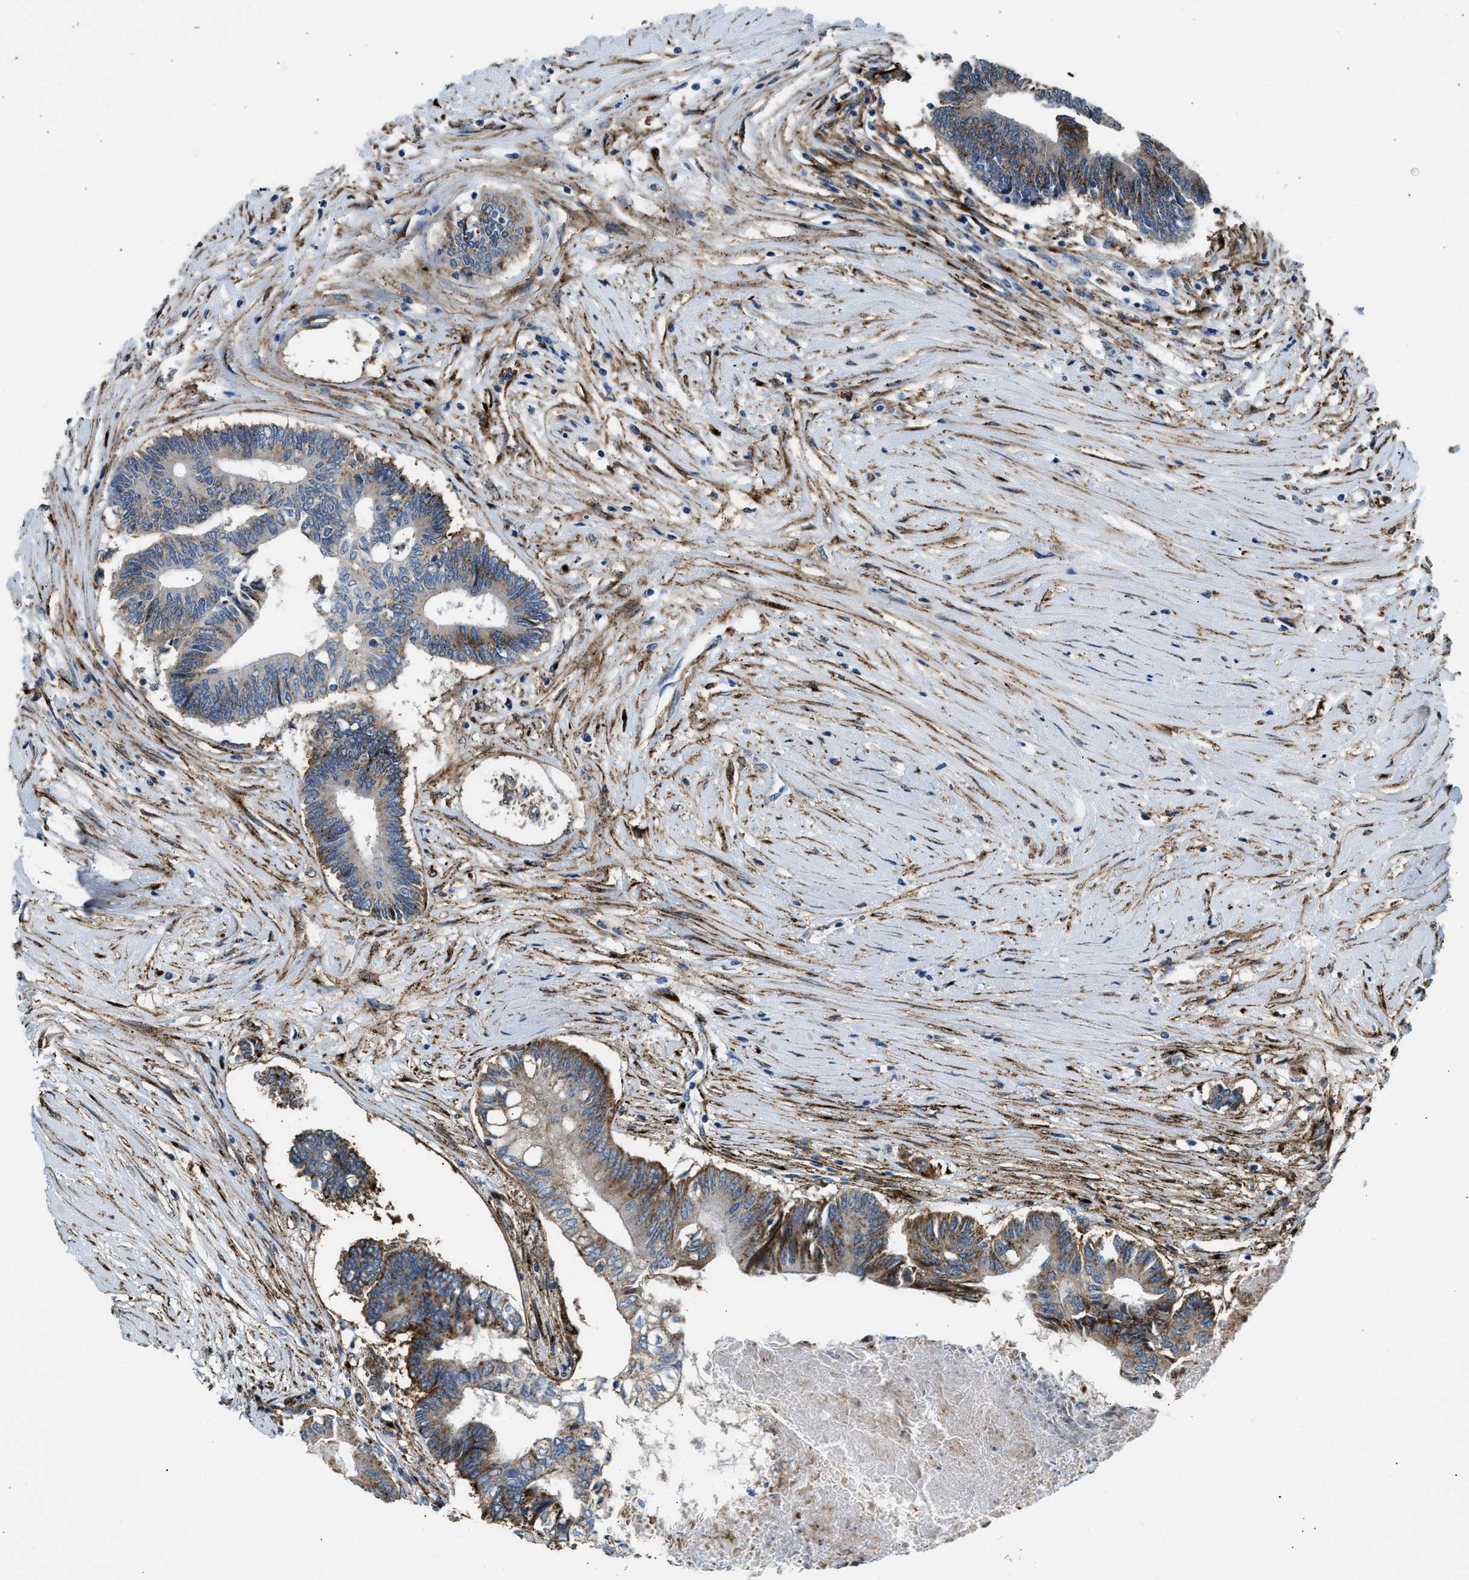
{"staining": {"intensity": "moderate", "quantity": "25%-75%", "location": "cytoplasmic/membranous"}, "tissue": "colorectal cancer", "cell_type": "Tumor cells", "image_type": "cancer", "snomed": [{"axis": "morphology", "description": "Adenocarcinoma, NOS"}, {"axis": "topography", "description": "Rectum"}], "caption": "IHC (DAB) staining of colorectal adenocarcinoma exhibits moderate cytoplasmic/membranous protein positivity in approximately 25%-75% of tumor cells.", "gene": "LRP1", "patient": {"sex": "male", "age": 63}}